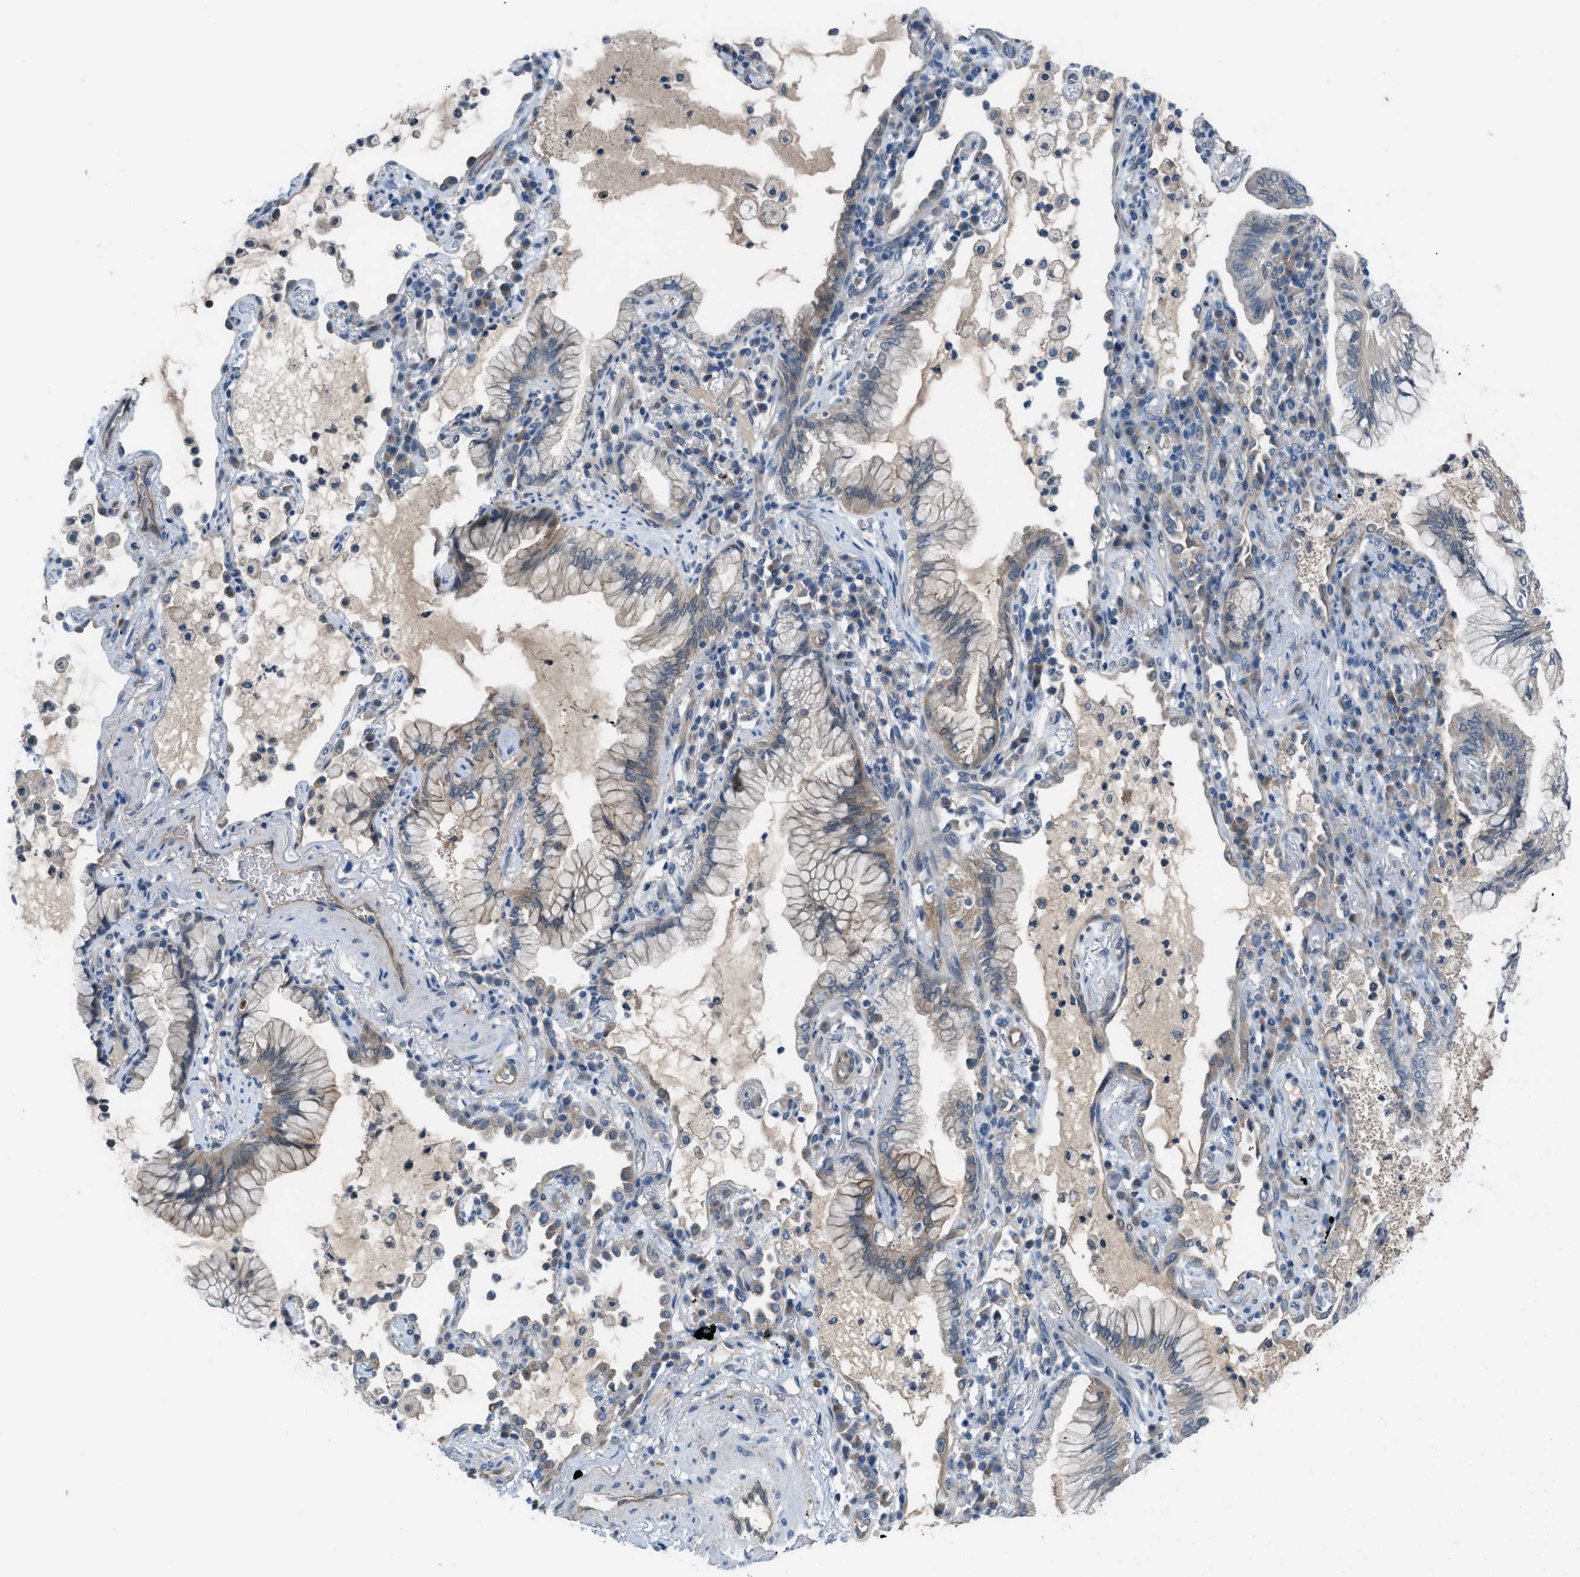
{"staining": {"intensity": "weak", "quantity": ">75%", "location": "cytoplasmic/membranous"}, "tissue": "lung cancer", "cell_type": "Tumor cells", "image_type": "cancer", "snomed": [{"axis": "morphology", "description": "Adenocarcinoma, NOS"}, {"axis": "topography", "description": "Lung"}], "caption": "Protein analysis of lung cancer tissue reveals weak cytoplasmic/membranous expression in approximately >75% of tumor cells.", "gene": "BAZ2B", "patient": {"sex": "female", "age": 70}}